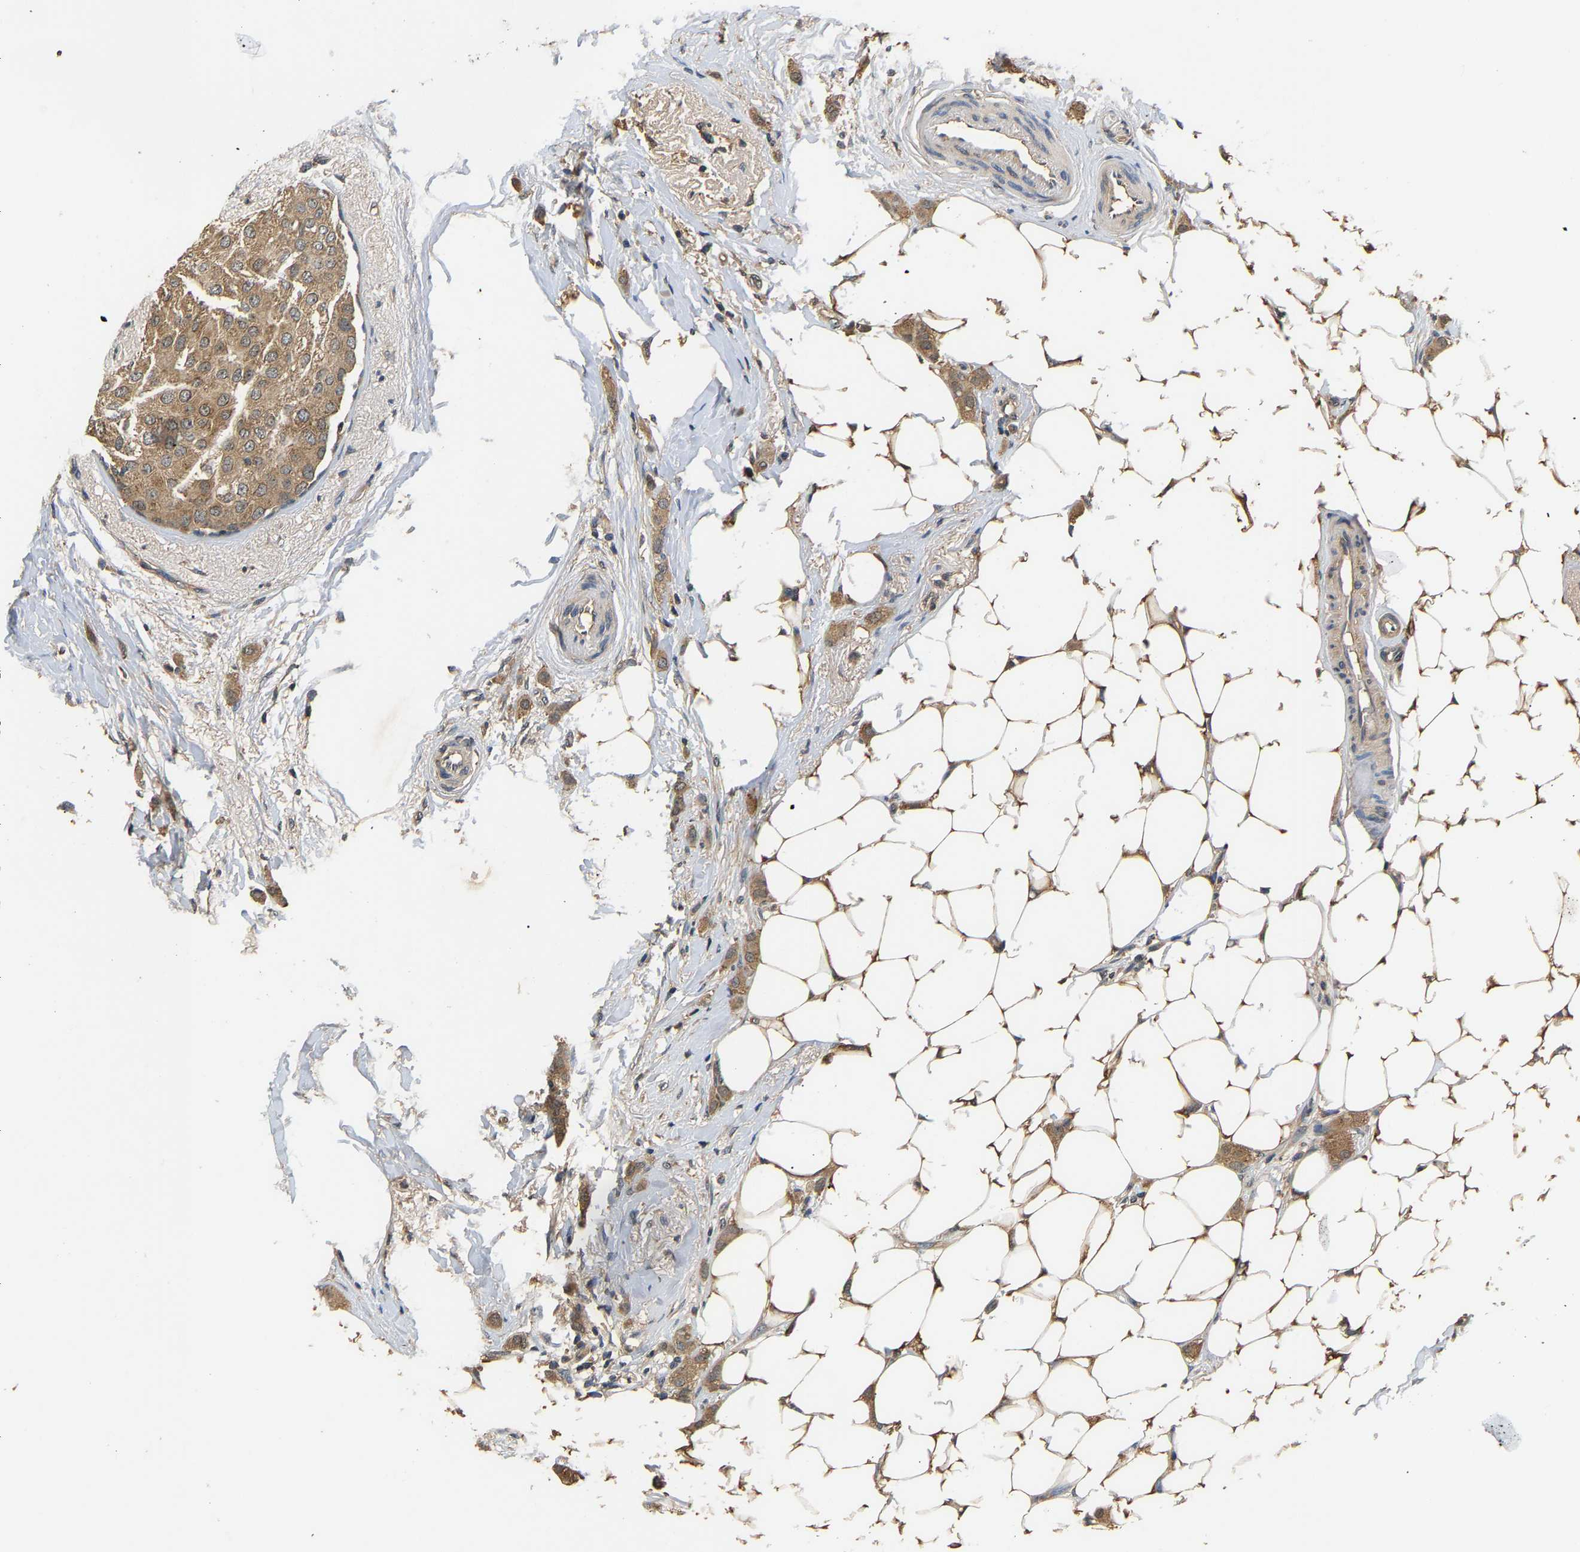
{"staining": {"intensity": "moderate", "quantity": ">75%", "location": "cytoplasmic/membranous"}, "tissue": "breast cancer", "cell_type": "Tumor cells", "image_type": "cancer", "snomed": [{"axis": "morphology", "description": "Lobular carcinoma"}, {"axis": "topography", "description": "Breast"}], "caption": "A histopathology image of human breast lobular carcinoma stained for a protein exhibits moderate cytoplasmic/membranous brown staining in tumor cells.", "gene": "GPI", "patient": {"sex": "female", "age": 55}}